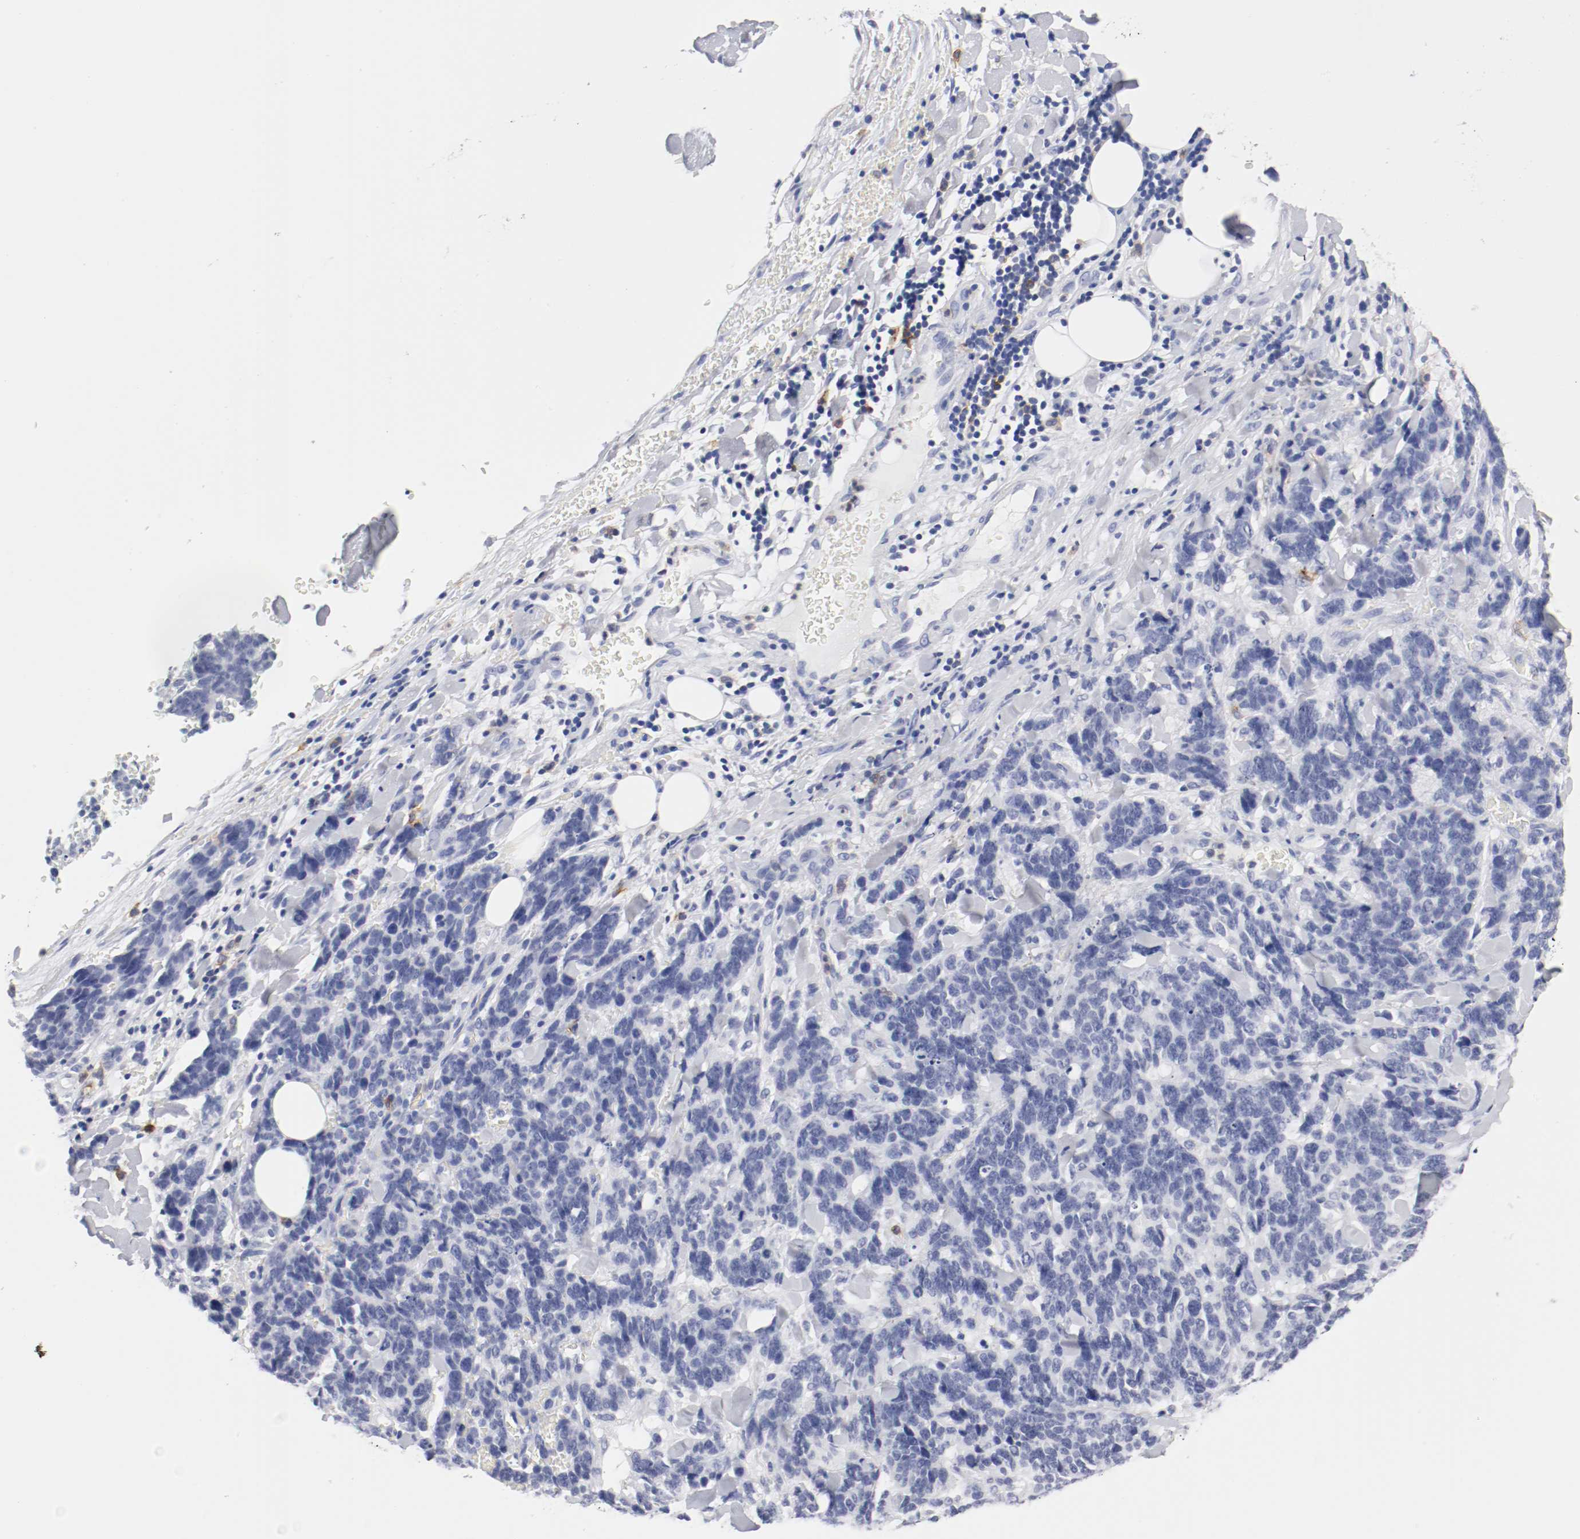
{"staining": {"intensity": "negative", "quantity": "none", "location": "none"}, "tissue": "lung cancer", "cell_type": "Tumor cells", "image_type": "cancer", "snomed": [{"axis": "morphology", "description": "Neoplasm, malignant, NOS"}, {"axis": "topography", "description": "Lung"}], "caption": "Tumor cells show no significant protein positivity in lung malignant neoplasm. The staining is performed using DAB brown chromogen with nuclei counter-stained in using hematoxylin.", "gene": "ITGAX", "patient": {"sex": "female", "age": 58}}